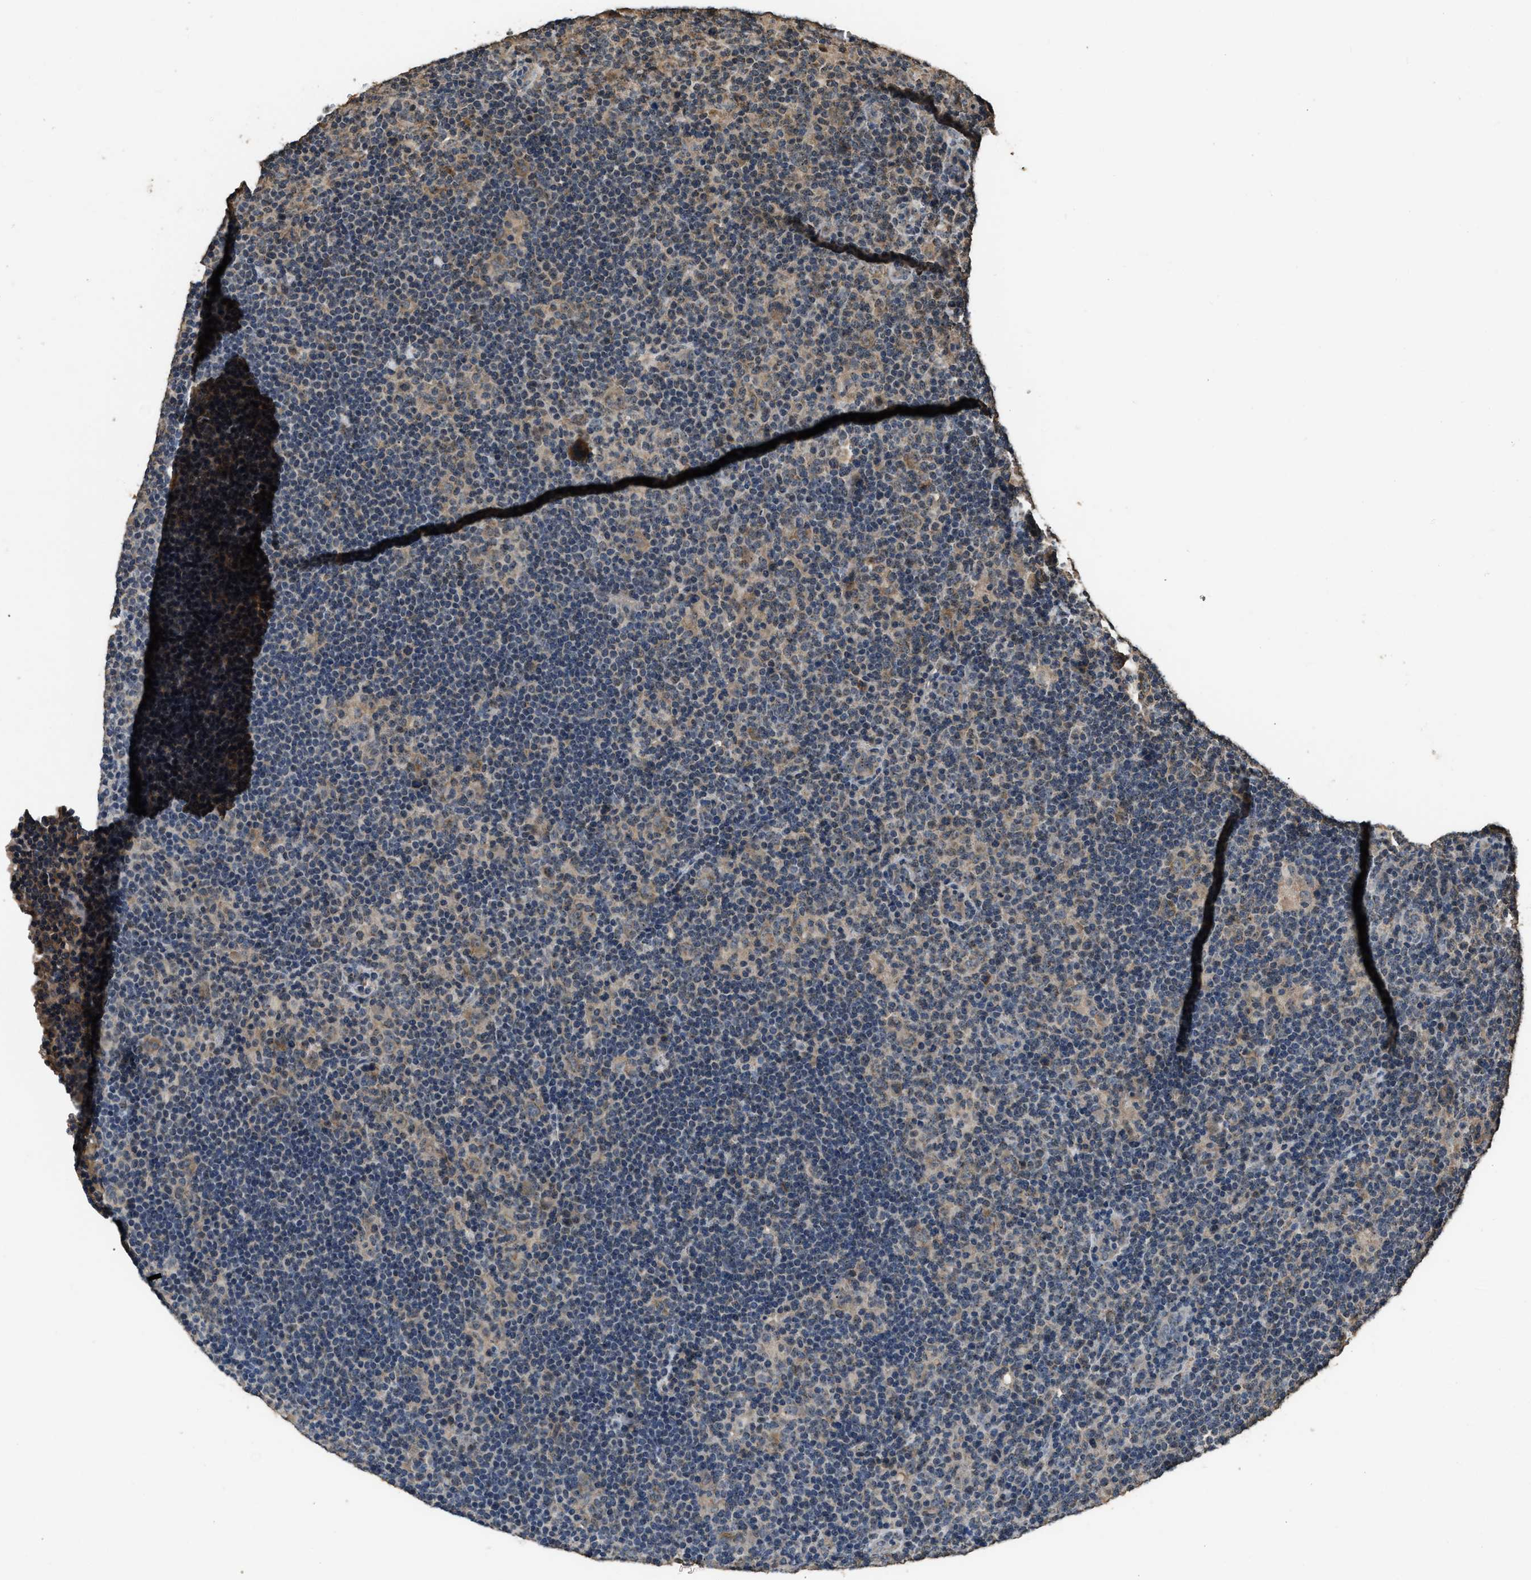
{"staining": {"intensity": "weak", "quantity": ">75%", "location": "cytoplasmic/membranous"}, "tissue": "lymphoma", "cell_type": "Tumor cells", "image_type": "cancer", "snomed": [{"axis": "morphology", "description": "Hodgkin's disease, NOS"}, {"axis": "topography", "description": "Lymph node"}], "caption": "An image of Hodgkin's disease stained for a protein demonstrates weak cytoplasmic/membranous brown staining in tumor cells.", "gene": "DENND6B", "patient": {"sex": "female", "age": 57}}